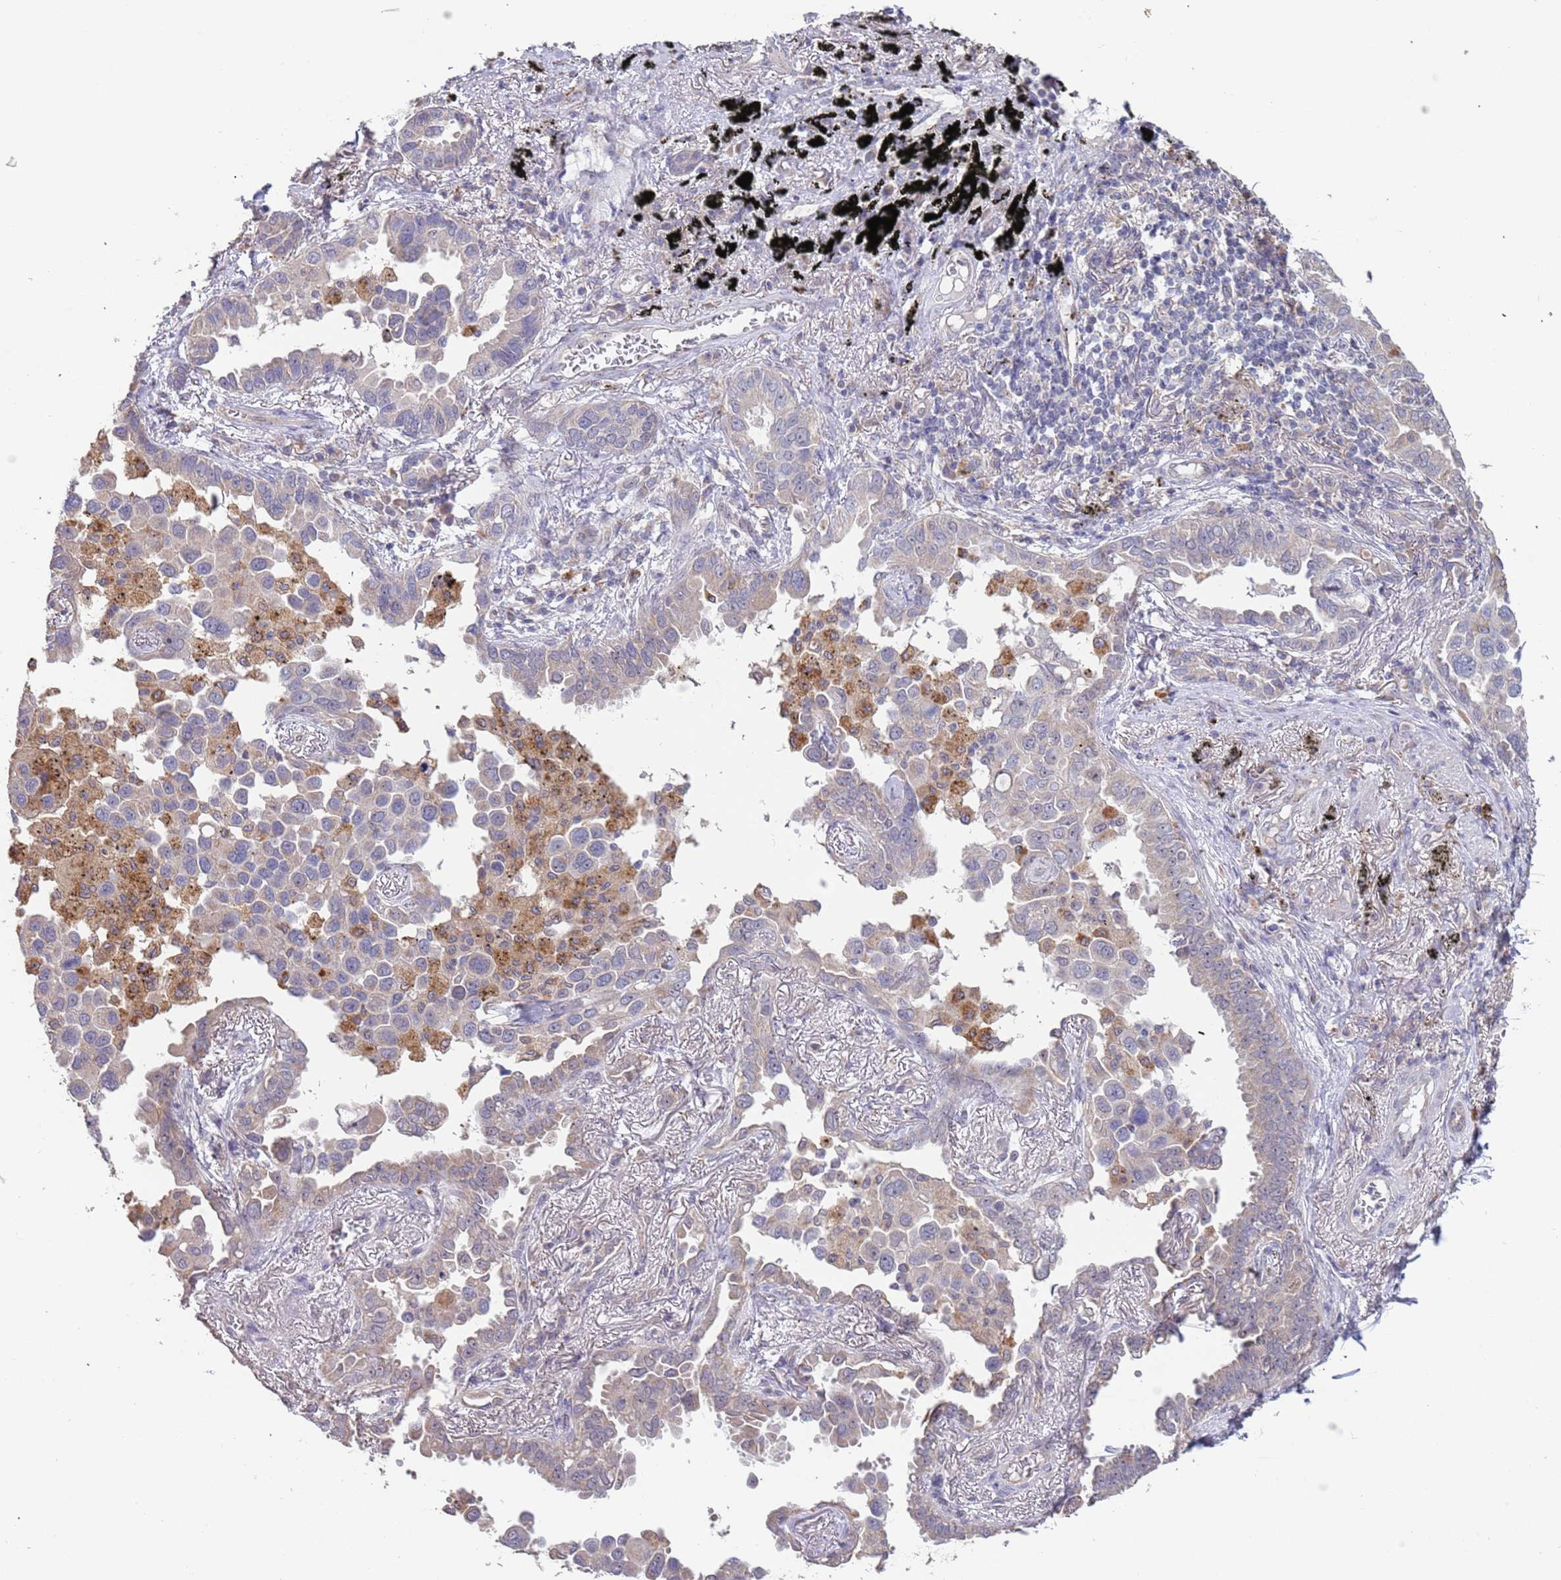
{"staining": {"intensity": "negative", "quantity": "none", "location": "none"}, "tissue": "lung cancer", "cell_type": "Tumor cells", "image_type": "cancer", "snomed": [{"axis": "morphology", "description": "Adenocarcinoma, NOS"}, {"axis": "topography", "description": "Lung"}], "caption": "Immunohistochemistry (IHC) histopathology image of lung cancer (adenocarcinoma) stained for a protein (brown), which displays no positivity in tumor cells. Nuclei are stained in blue.", "gene": "TMEM64", "patient": {"sex": "male", "age": 67}}